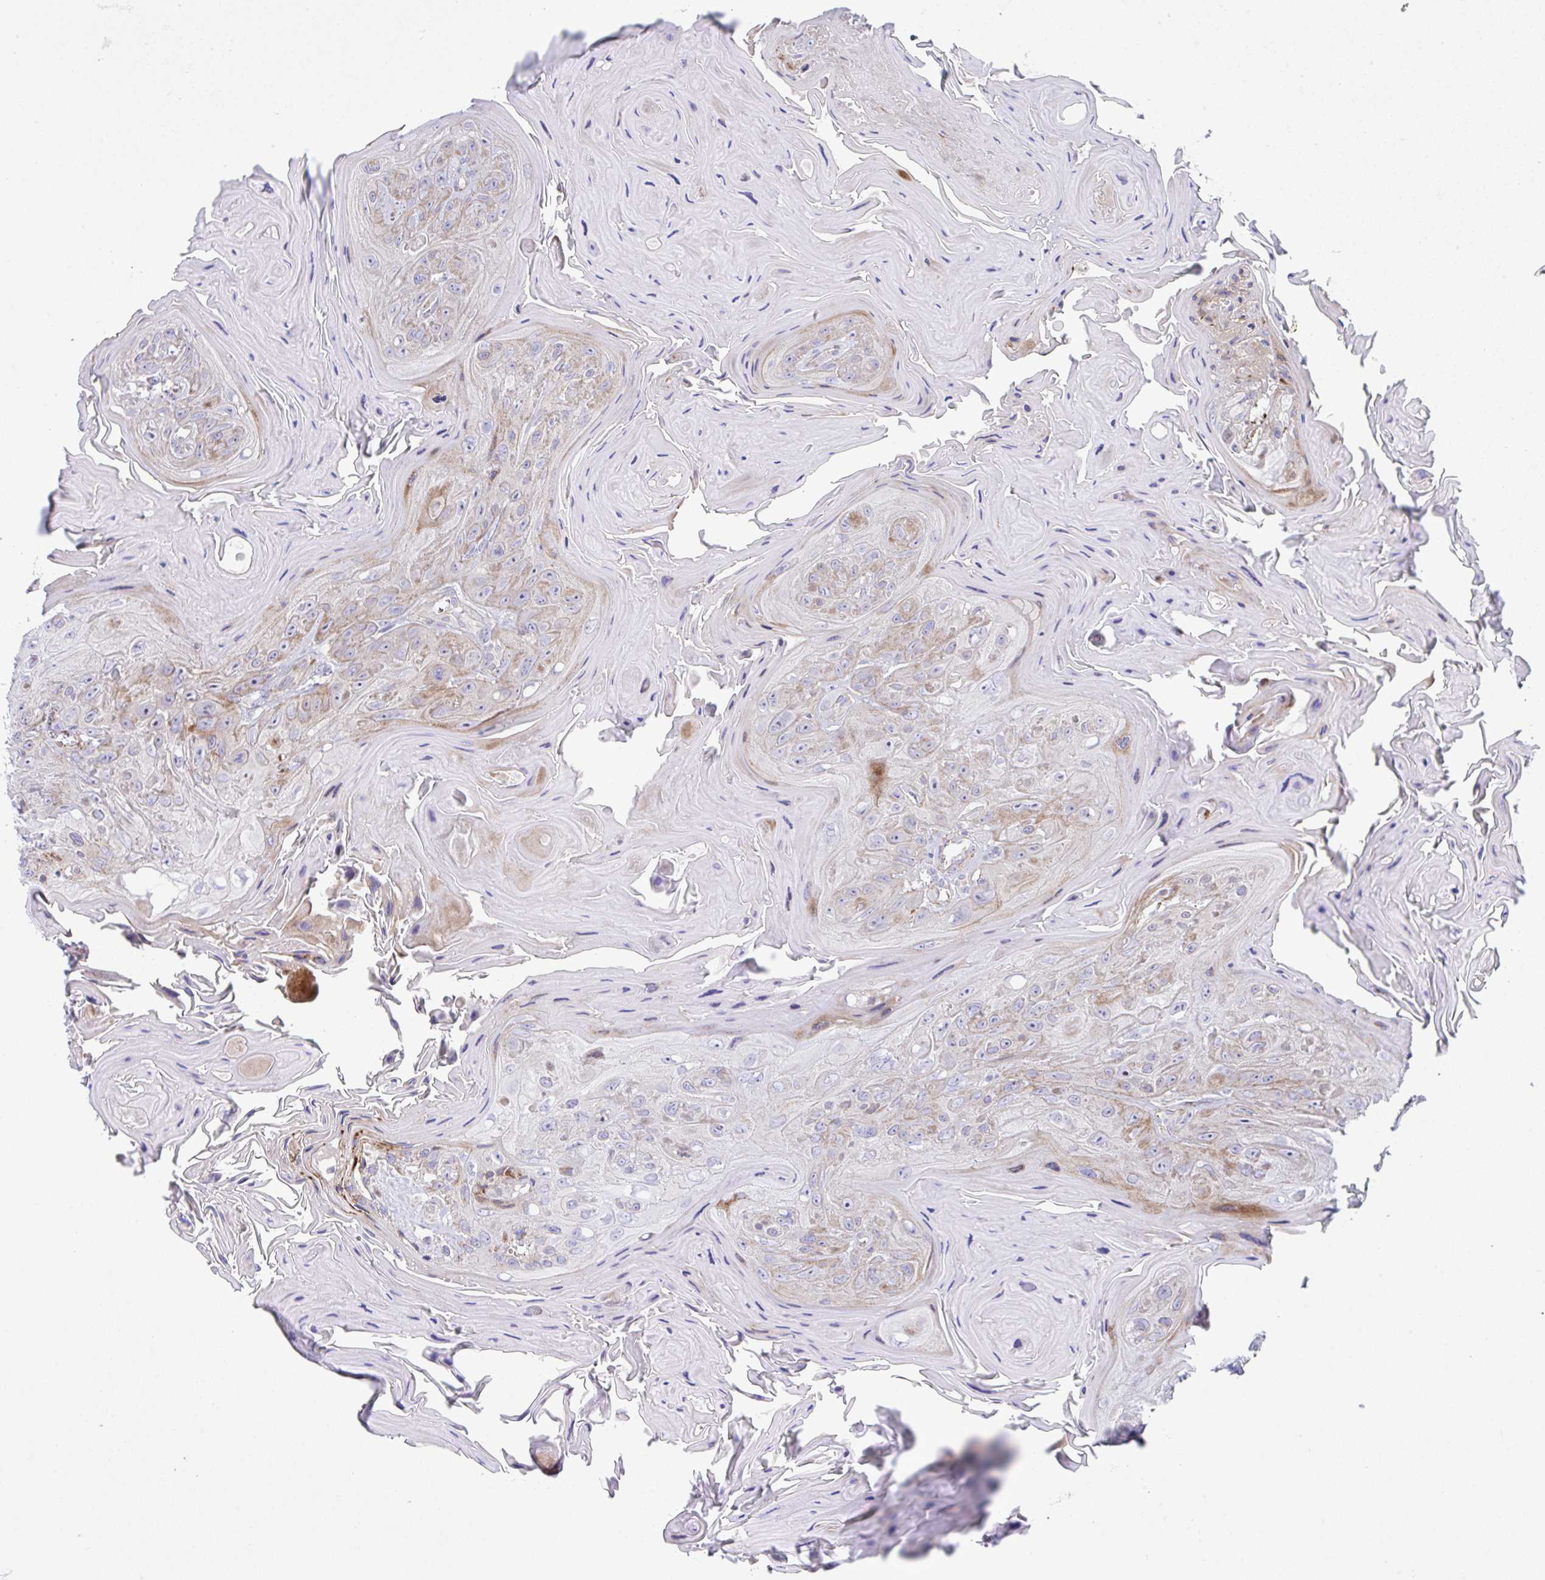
{"staining": {"intensity": "moderate", "quantity": "25%-75%", "location": "cytoplasmic/membranous"}, "tissue": "head and neck cancer", "cell_type": "Tumor cells", "image_type": "cancer", "snomed": [{"axis": "morphology", "description": "Squamous cell carcinoma, NOS"}, {"axis": "topography", "description": "Head-Neck"}], "caption": "Moderate cytoplasmic/membranous protein staining is identified in approximately 25%-75% of tumor cells in head and neck cancer (squamous cell carcinoma). The staining was performed using DAB, with brown indicating positive protein expression. Nuclei are stained blue with hematoxylin.", "gene": "ZNF713", "patient": {"sex": "female", "age": 59}}